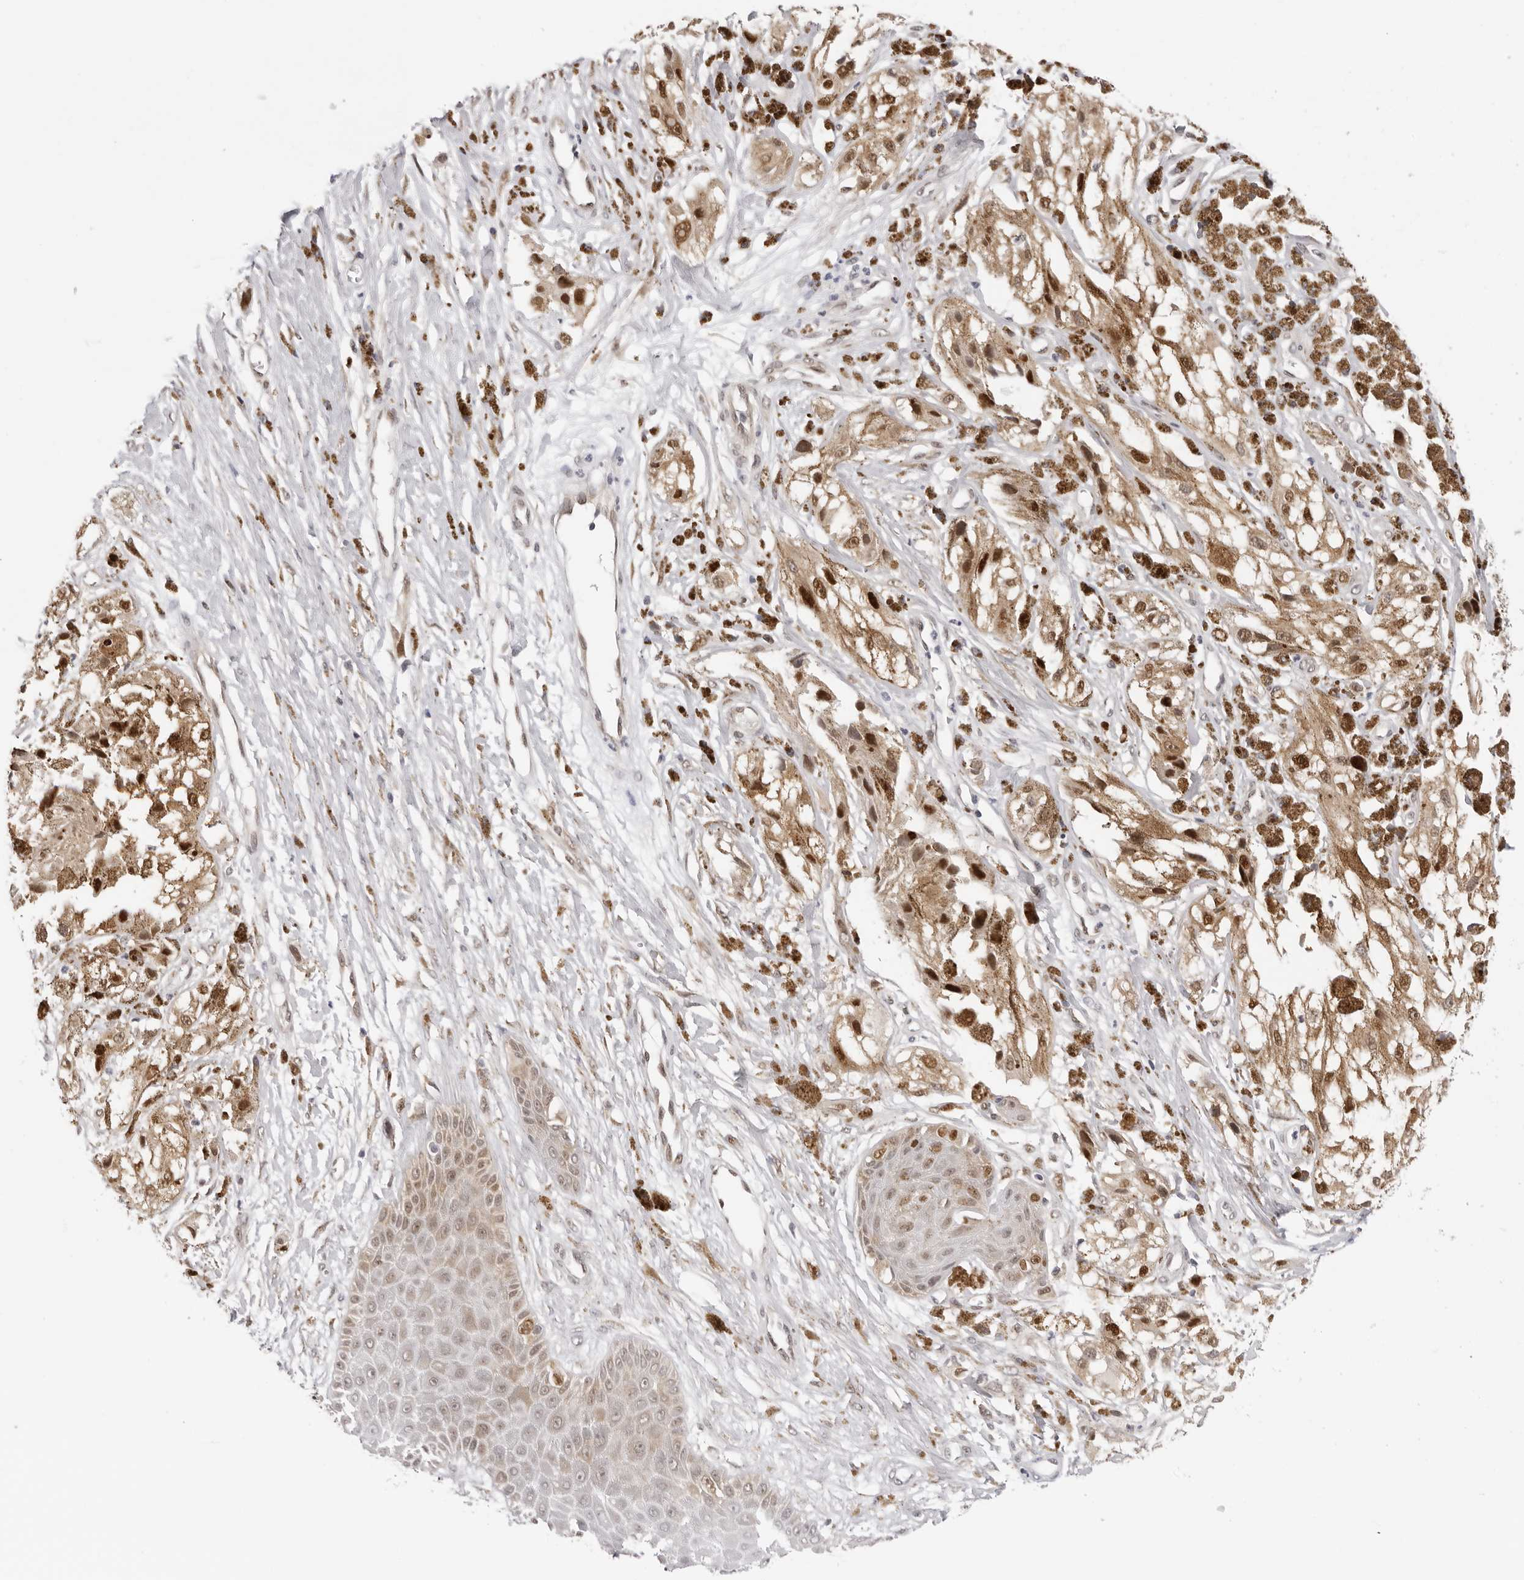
{"staining": {"intensity": "moderate", "quantity": ">75%", "location": "cytoplasmic/membranous,nuclear"}, "tissue": "melanoma", "cell_type": "Tumor cells", "image_type": "cancer", "snomed": [{"axis": "morphology", "description": "Malignant melanoma, NOS"}, {"axis": "topography", "description": "Skin"}], "caption": "Protein expression analysis of melanoma reveals moderate cytoplasmic/membranous and nuclear staining in about >75% of tumor cells.", "gene": "WDR77", "patient": {"sex": "male", "age": 88}}